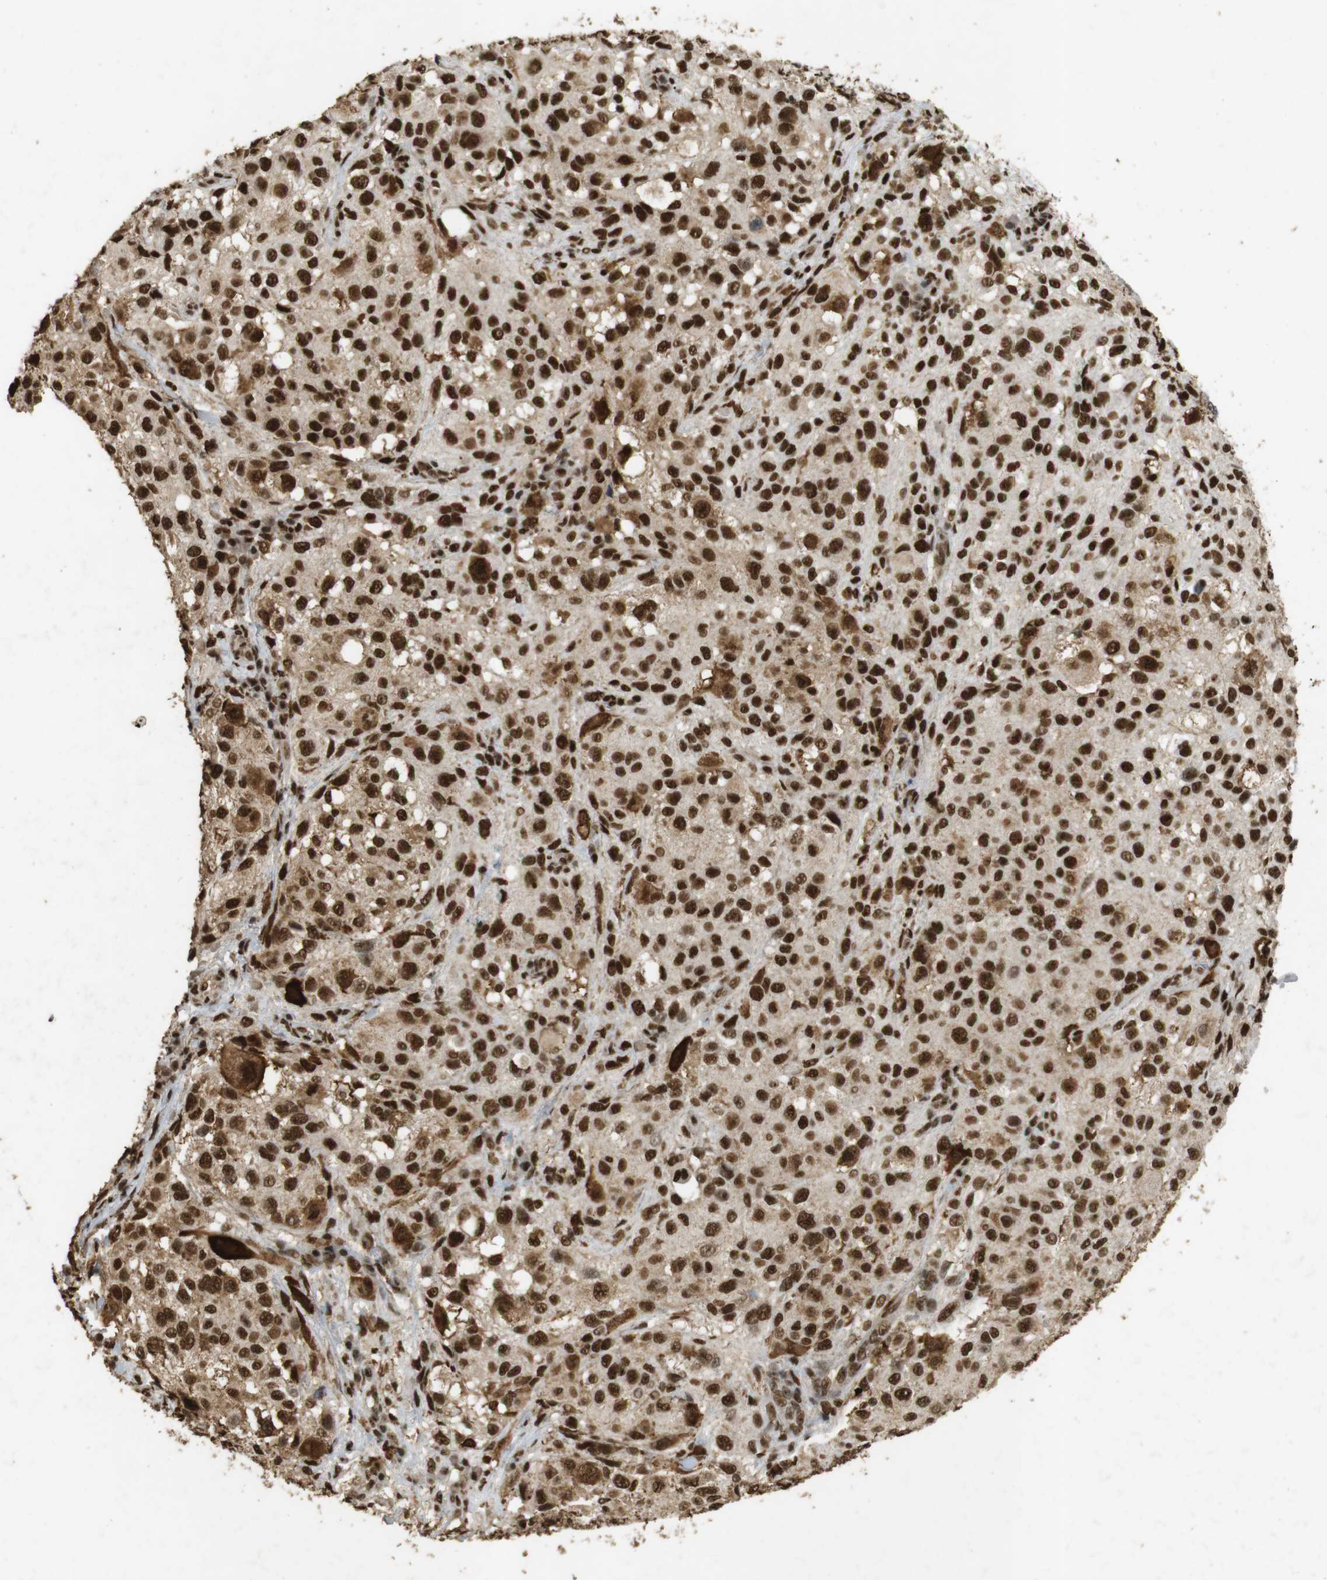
{"staining": {"intensity": "strong", "quantity": ">75%", "location": "cytoplasmic/membranous,nuclear"}, "tissue": "melanoma", "cell_type": "Tumor cells", "image_type": "cancer", "snomed": [{"axis": "morphology", "description": "Necrosis, NOS"}, {"axis": "morphology", "description": "Malignant melanoma, NOS"}, {"axis": "topography", "description": "Skin"}], "caption": "Immunohistochemical staining of human malignant melanoma displays high levels of strong cytoplasmic/membranous and nuclear protein staining in approximately >75% of tumor cells. Nuclei are stained in blue.", "gene": "GATA4", "patient": {"sex": "female", "age": 87}}